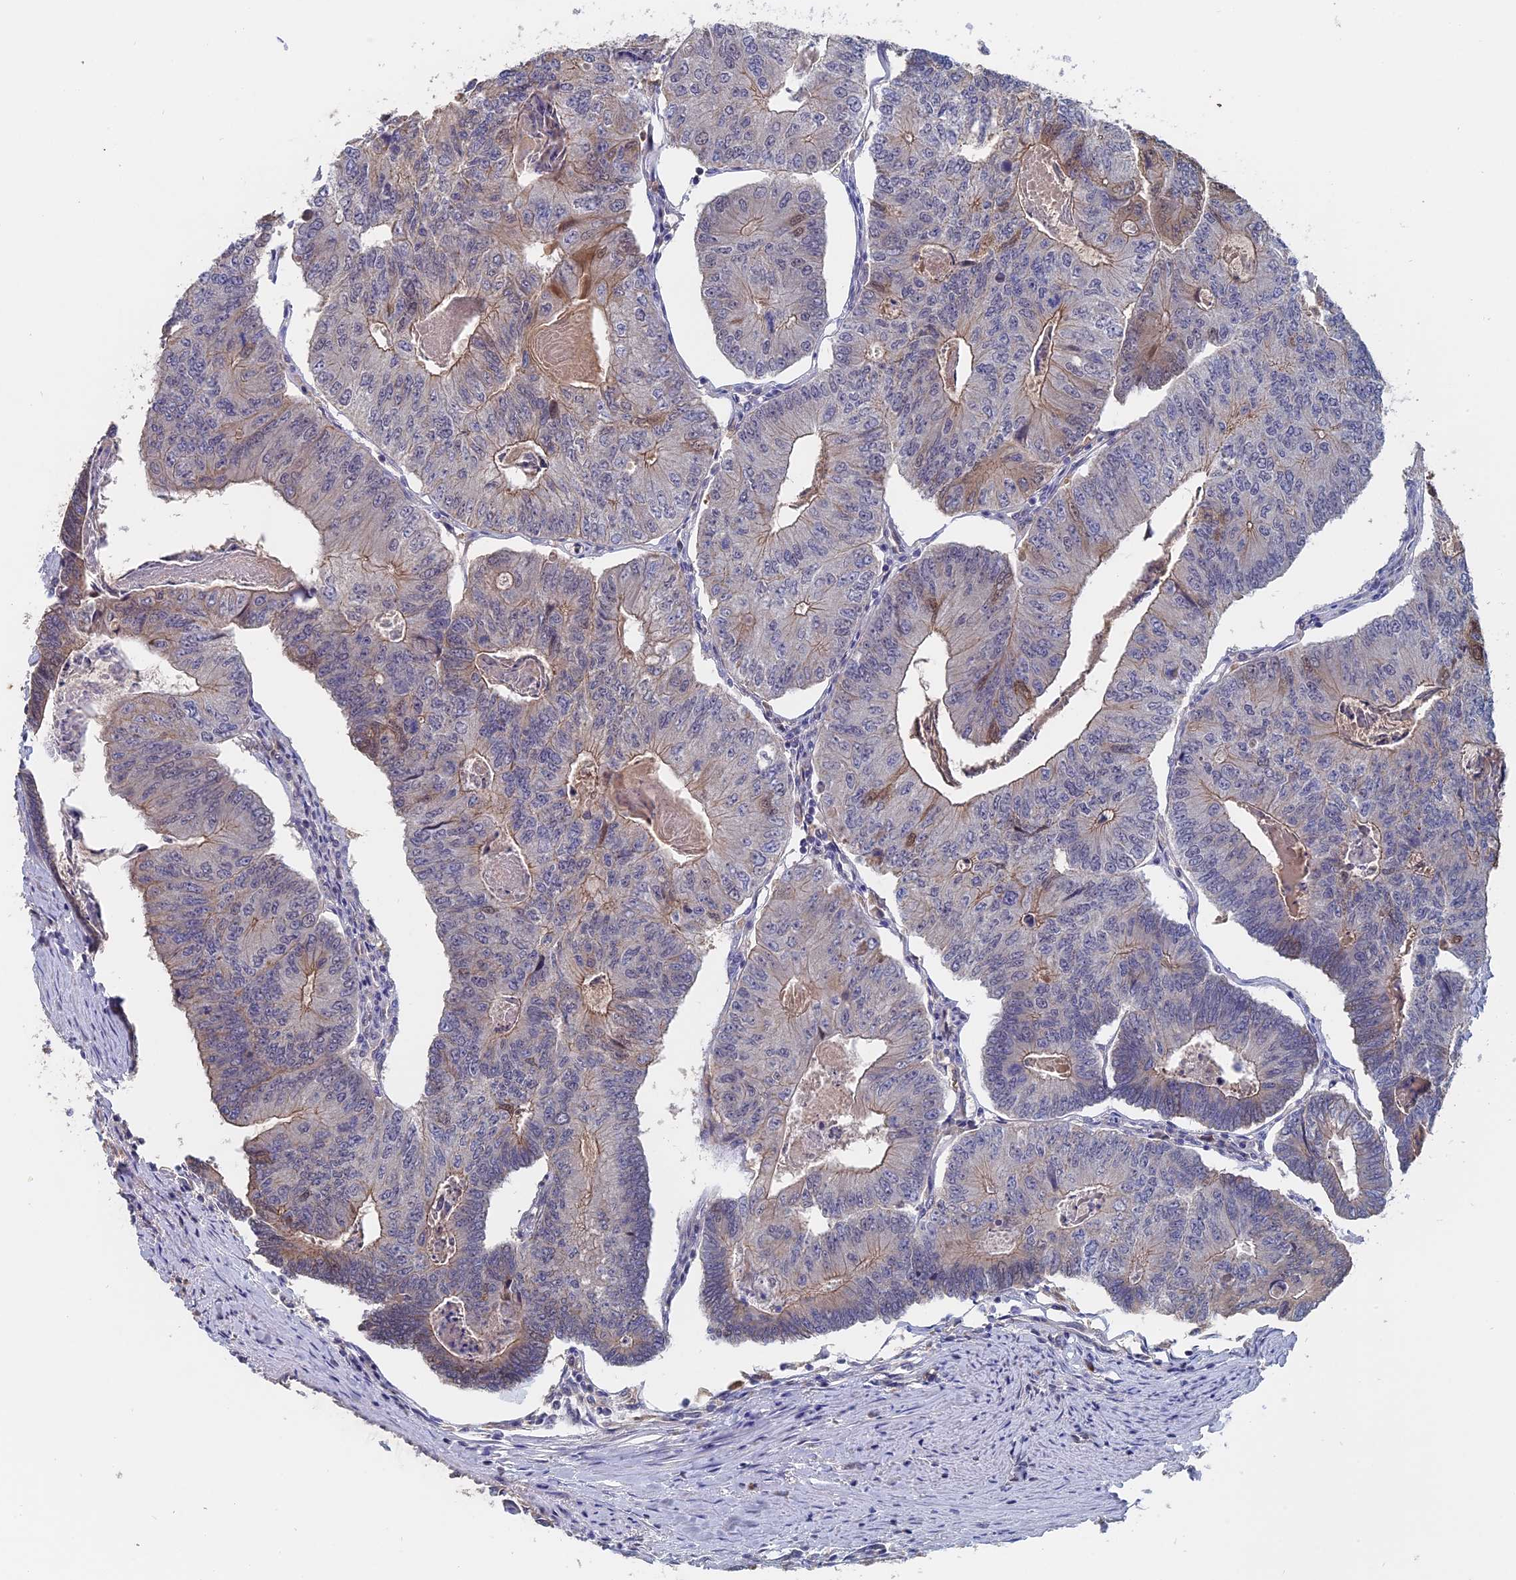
{"staining": {"intensity": "weak", "quantity": "<25%", "location": "cytoplasmic/membranous"}, "tissue": "colorectal cancer", "cell_type": "Tumor cells", "image_type": "cancer", "snomed": [{"axis": "morphology", "description": "Adenocarcinoma, NOS"}, {"axis": "topography", "description": "Colon"}], "caption": "Protein analysis of colorectal cancer (adenocarcinoma) demonstrates no significant staining in tumor cells.", "gene": "SLC33A1", "patient": {"sex": "female", "age": 67}}